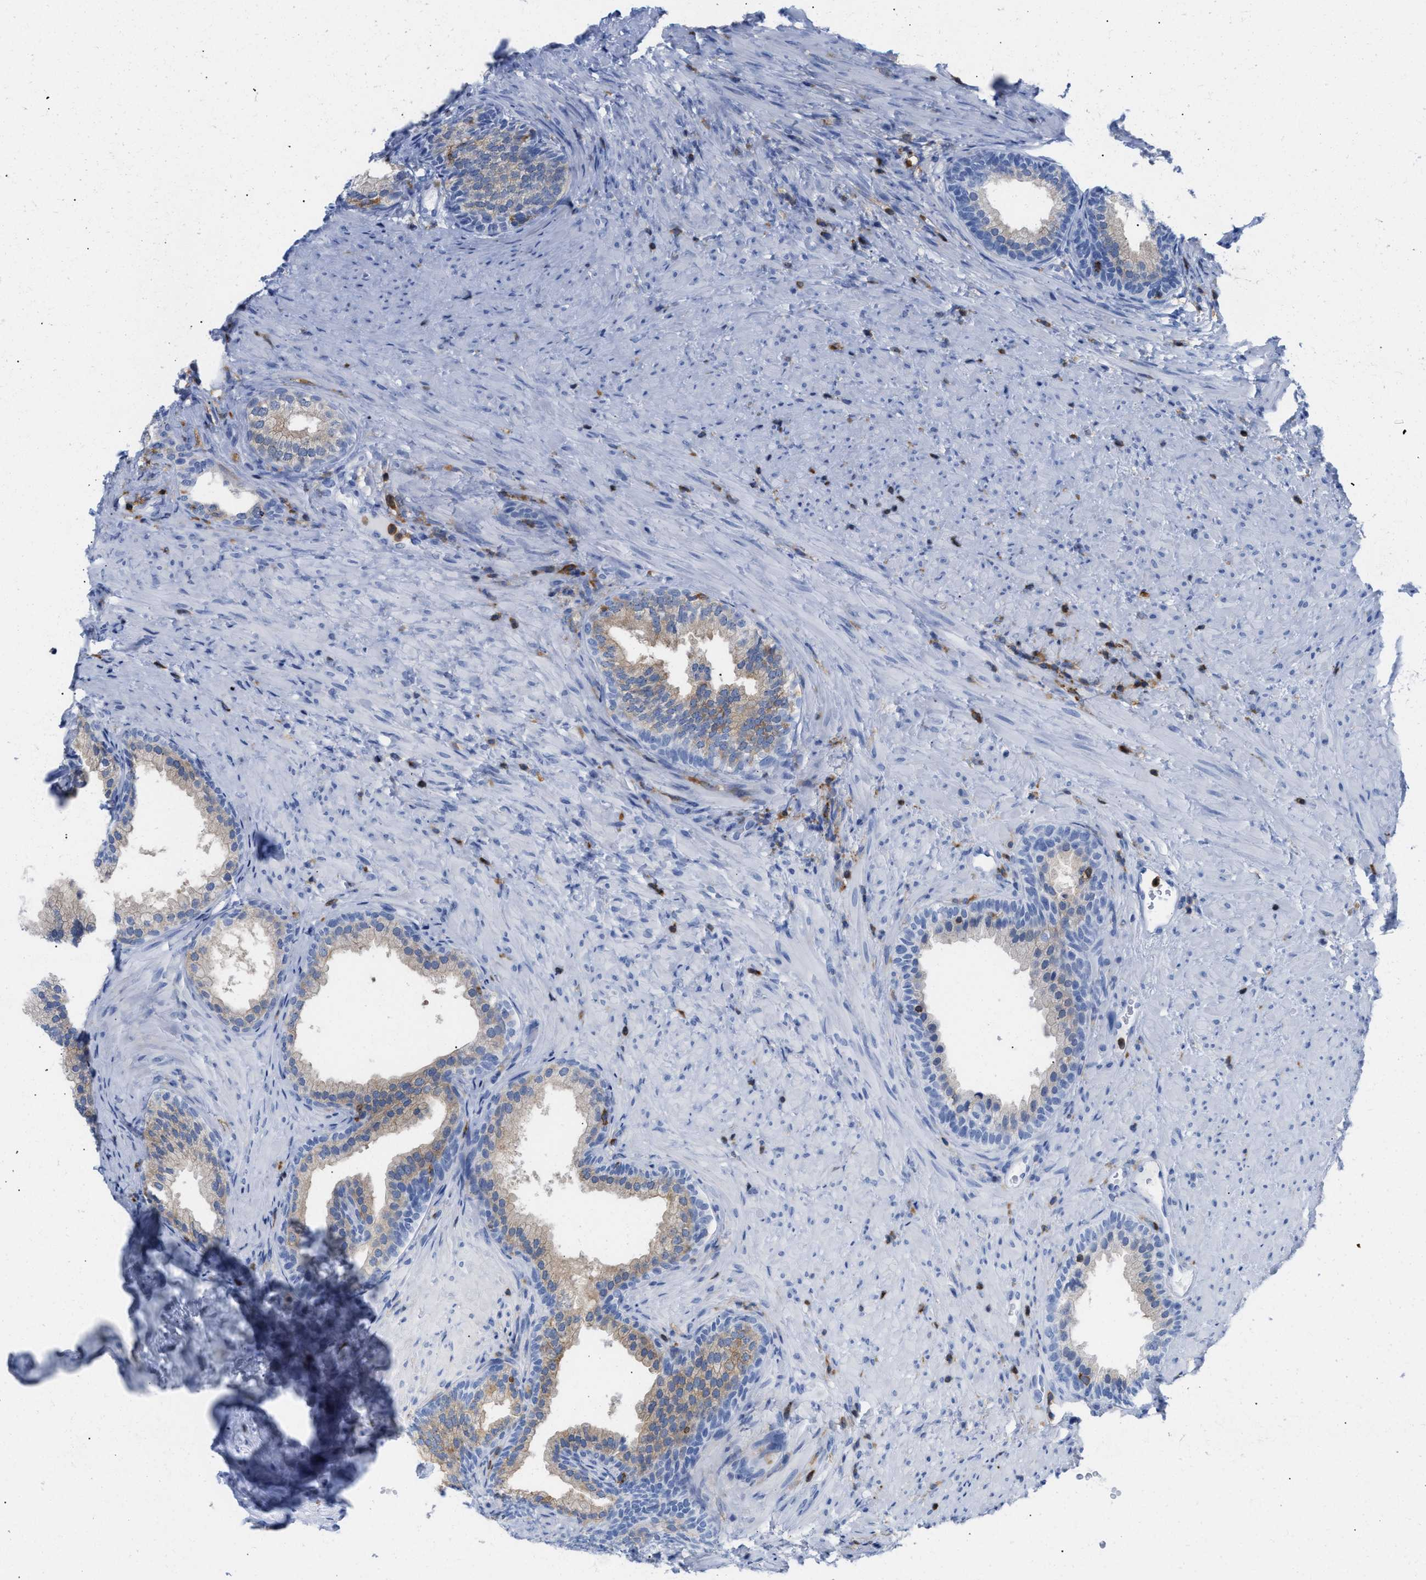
{"staining": {"intensity": "weak", "quantity": "<25%", "location": "cytoplasmic/membranous"}, "tissue": "prostate", "cell_type": "Glandular cells", "image_type": "normal", "snomed": [{"axis": "morphology", "description": "Normal tissue, NOS"}, {"axis": "topography", "description": "Prostate"}], "caption": "A micrograph of human prostate is negative for staining in glandular cells. (DAB immunohistochemistry (IHC) visualized using brightfield microscopy, high magnification).", "gene": "LCP1", "patient": {"sex": "male", "age": 76}}